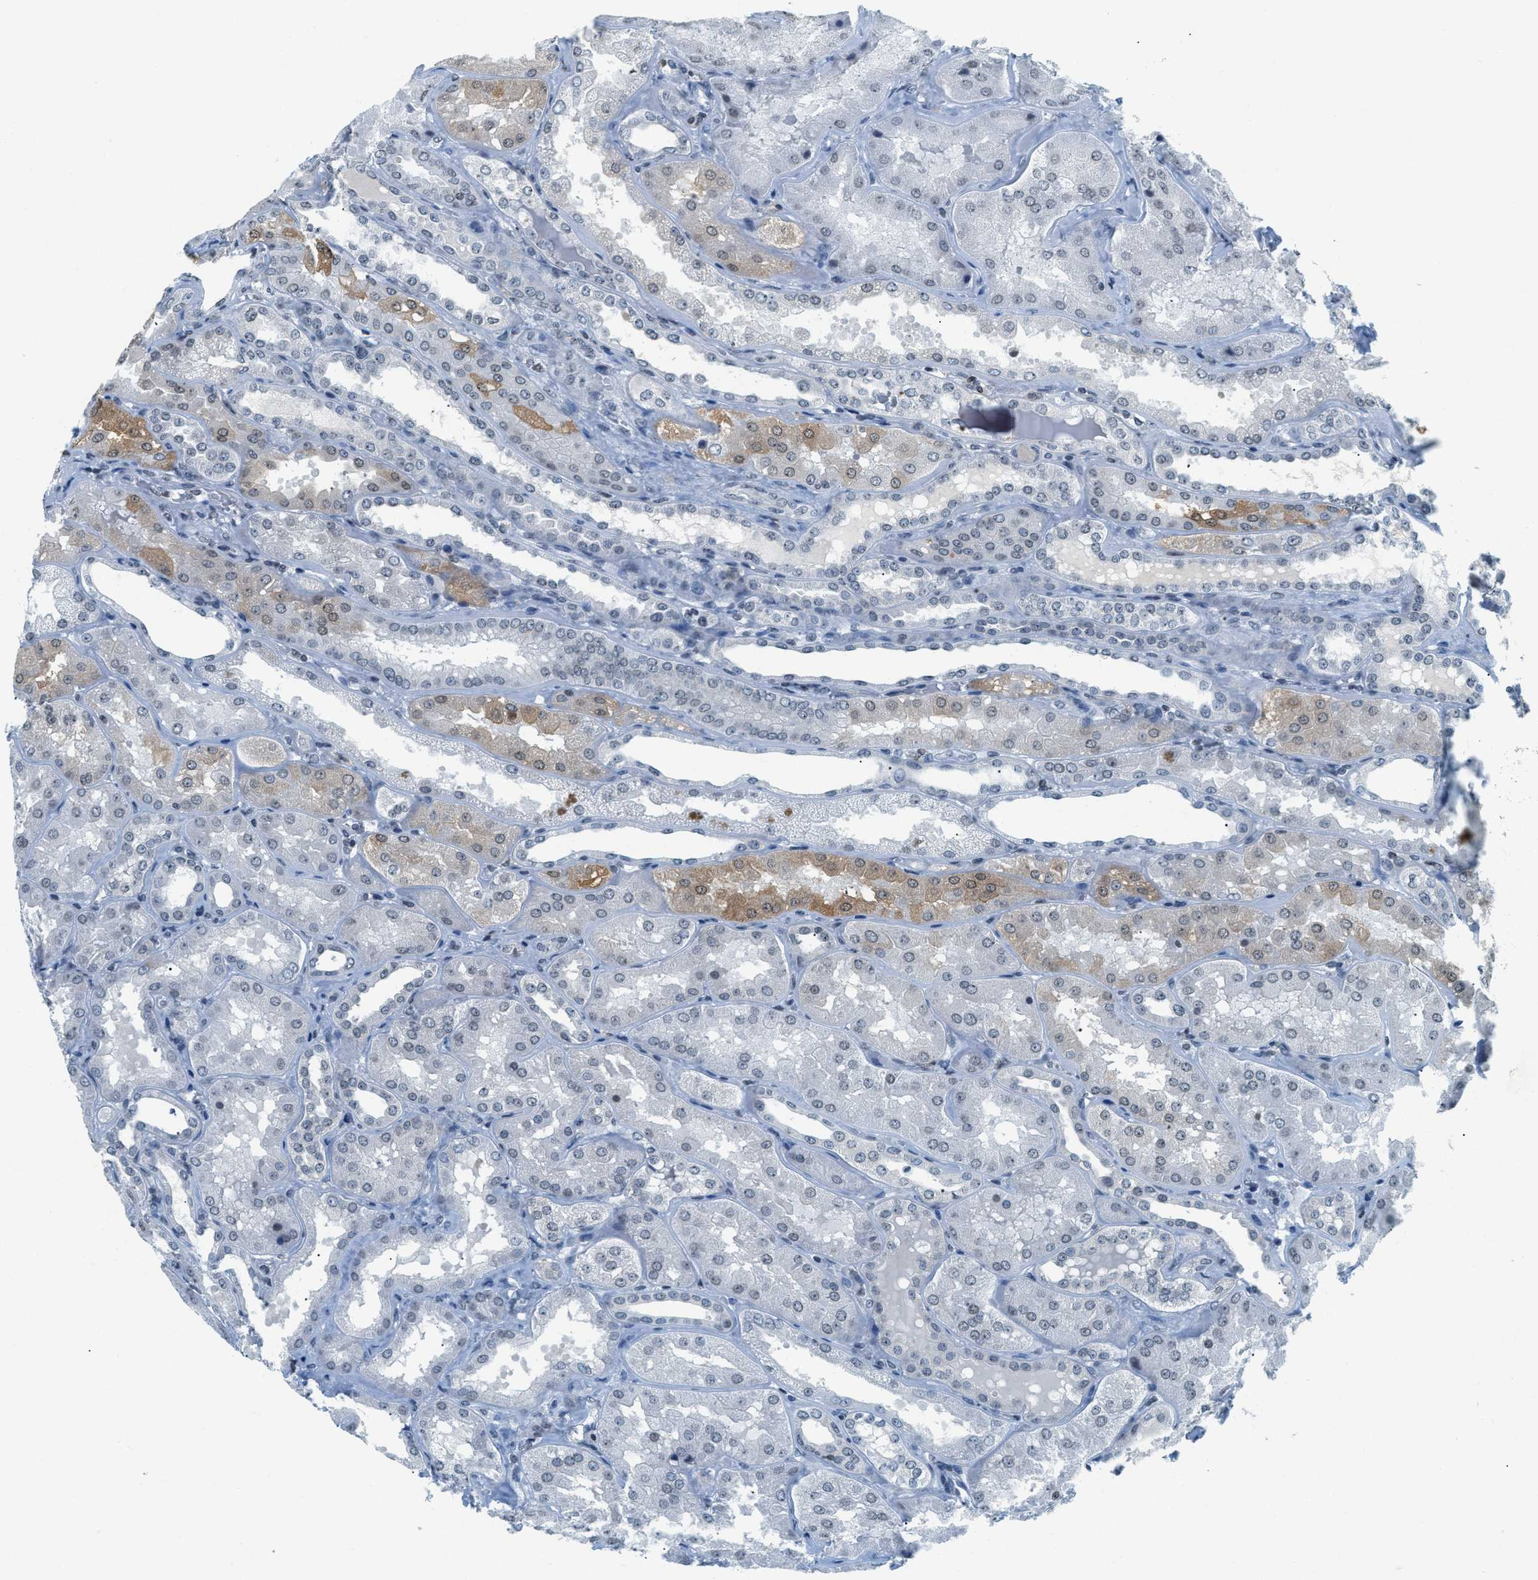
{"staining": {"intensity": "negative", "quantity": "none", "location": "none"}, "tissue": "kidney", "cell_type": "Cells in glomeruli", "image_type": "normal", "snomed": [{"axis": "morphology", "description": "Normal tissue, NOS"}, {"axis": "topography", "description": "Kidney"}], "caption": "Immunohistochemistry (IHC) micrograph of unremarkable kidney: kidney stained with DAB reveals no significant protein staining in cells in glomeruli.", "gene": "UVRAG", "patient": {"sex": "female", "age": 56}}